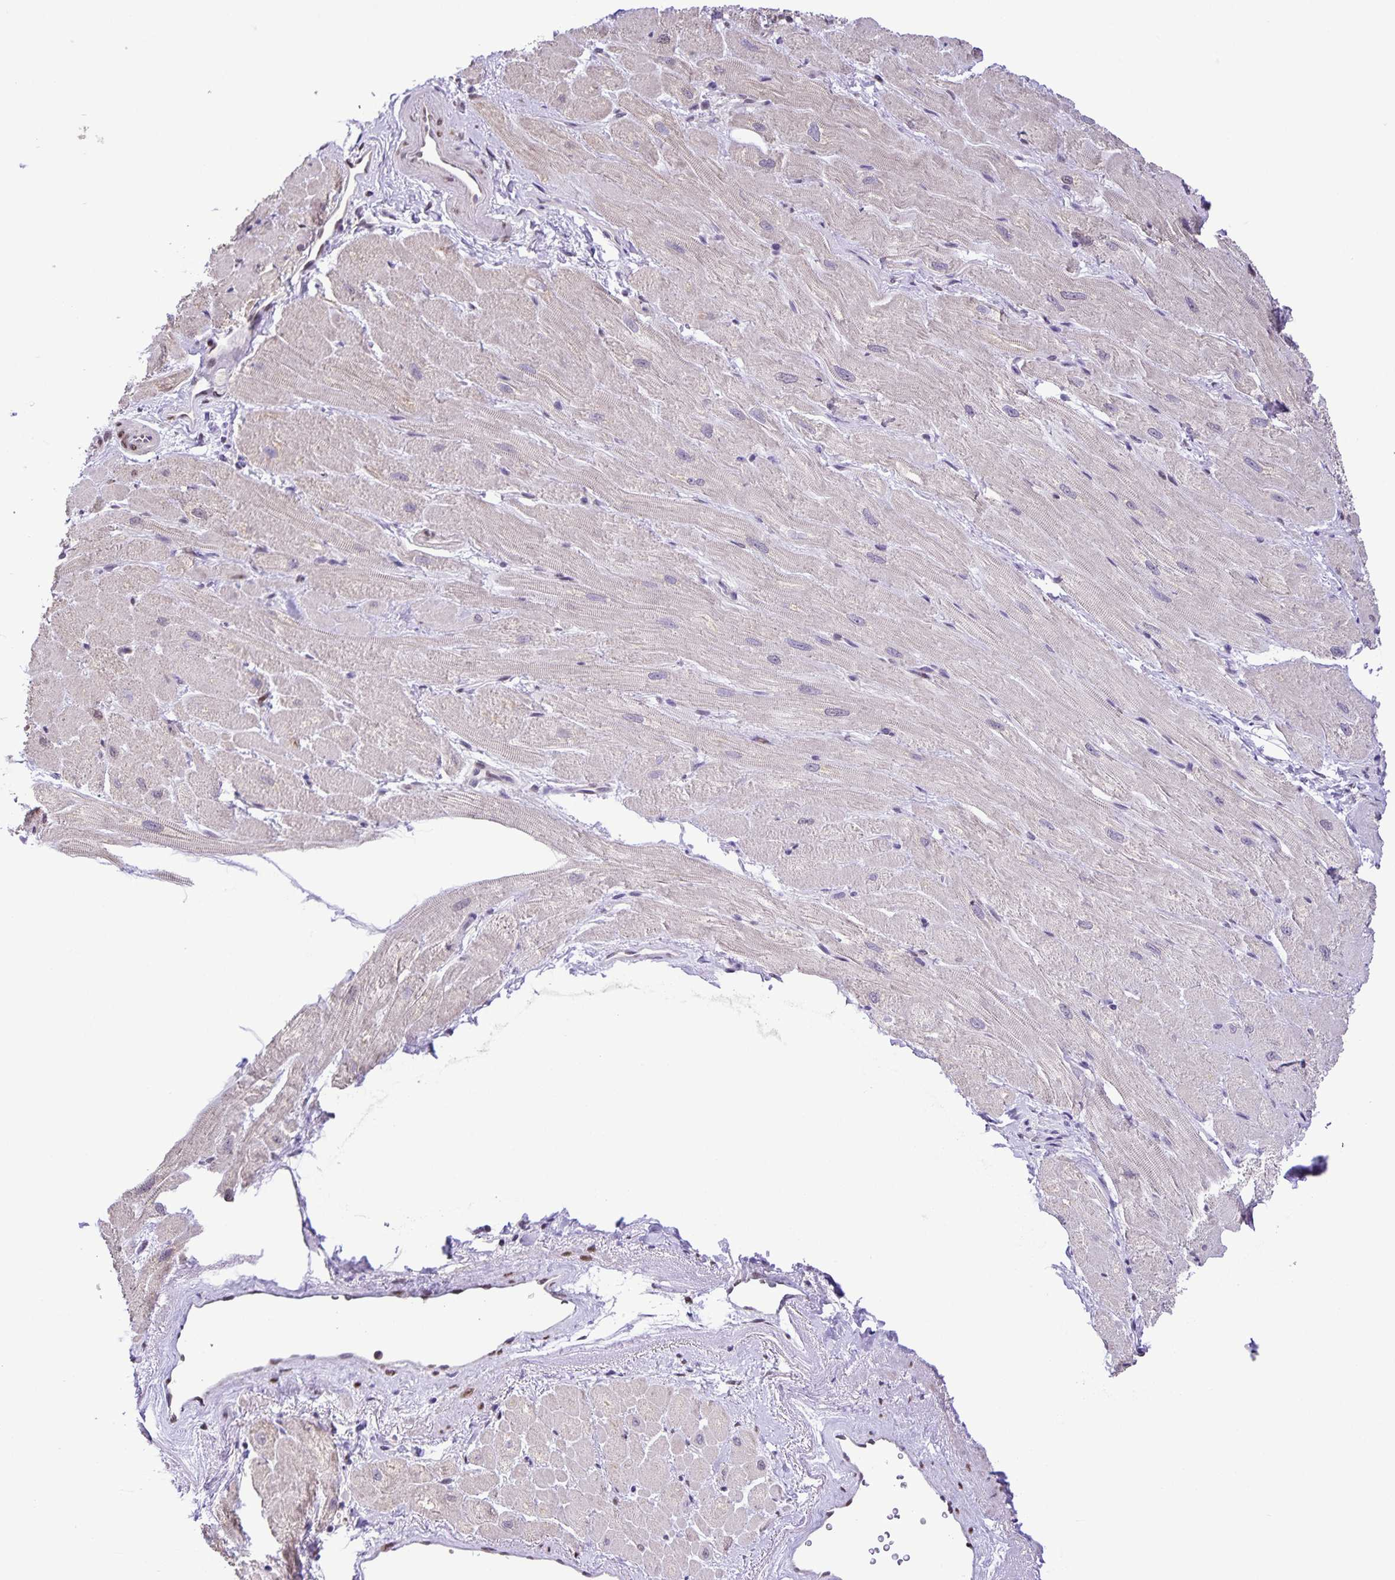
{"staining": {"intensity": "weak", "quantity": "<25%", "location": "cytoplasmic/membranous"}, "tissue": "heart muscle", "cell_type": "Cardiomyocytes", "image_type": "normal", "snomed": [{"axis": "morphology", "description": "Normal tissue, NOS"}, {"axis": "topography", "description": "Heart"}], "caption": "This is a image of immunohistochemistry staining of unremarkable heart muscle, which shows no expression in cardiomyocytes. The staining is performed using DAB (3,3'-diaminobenzidine) brown chromogen with nuclei counter-stained in using hematoxylin.", "gene": "ONECUT2", "patient": {"sex": "male", "age": 62}}